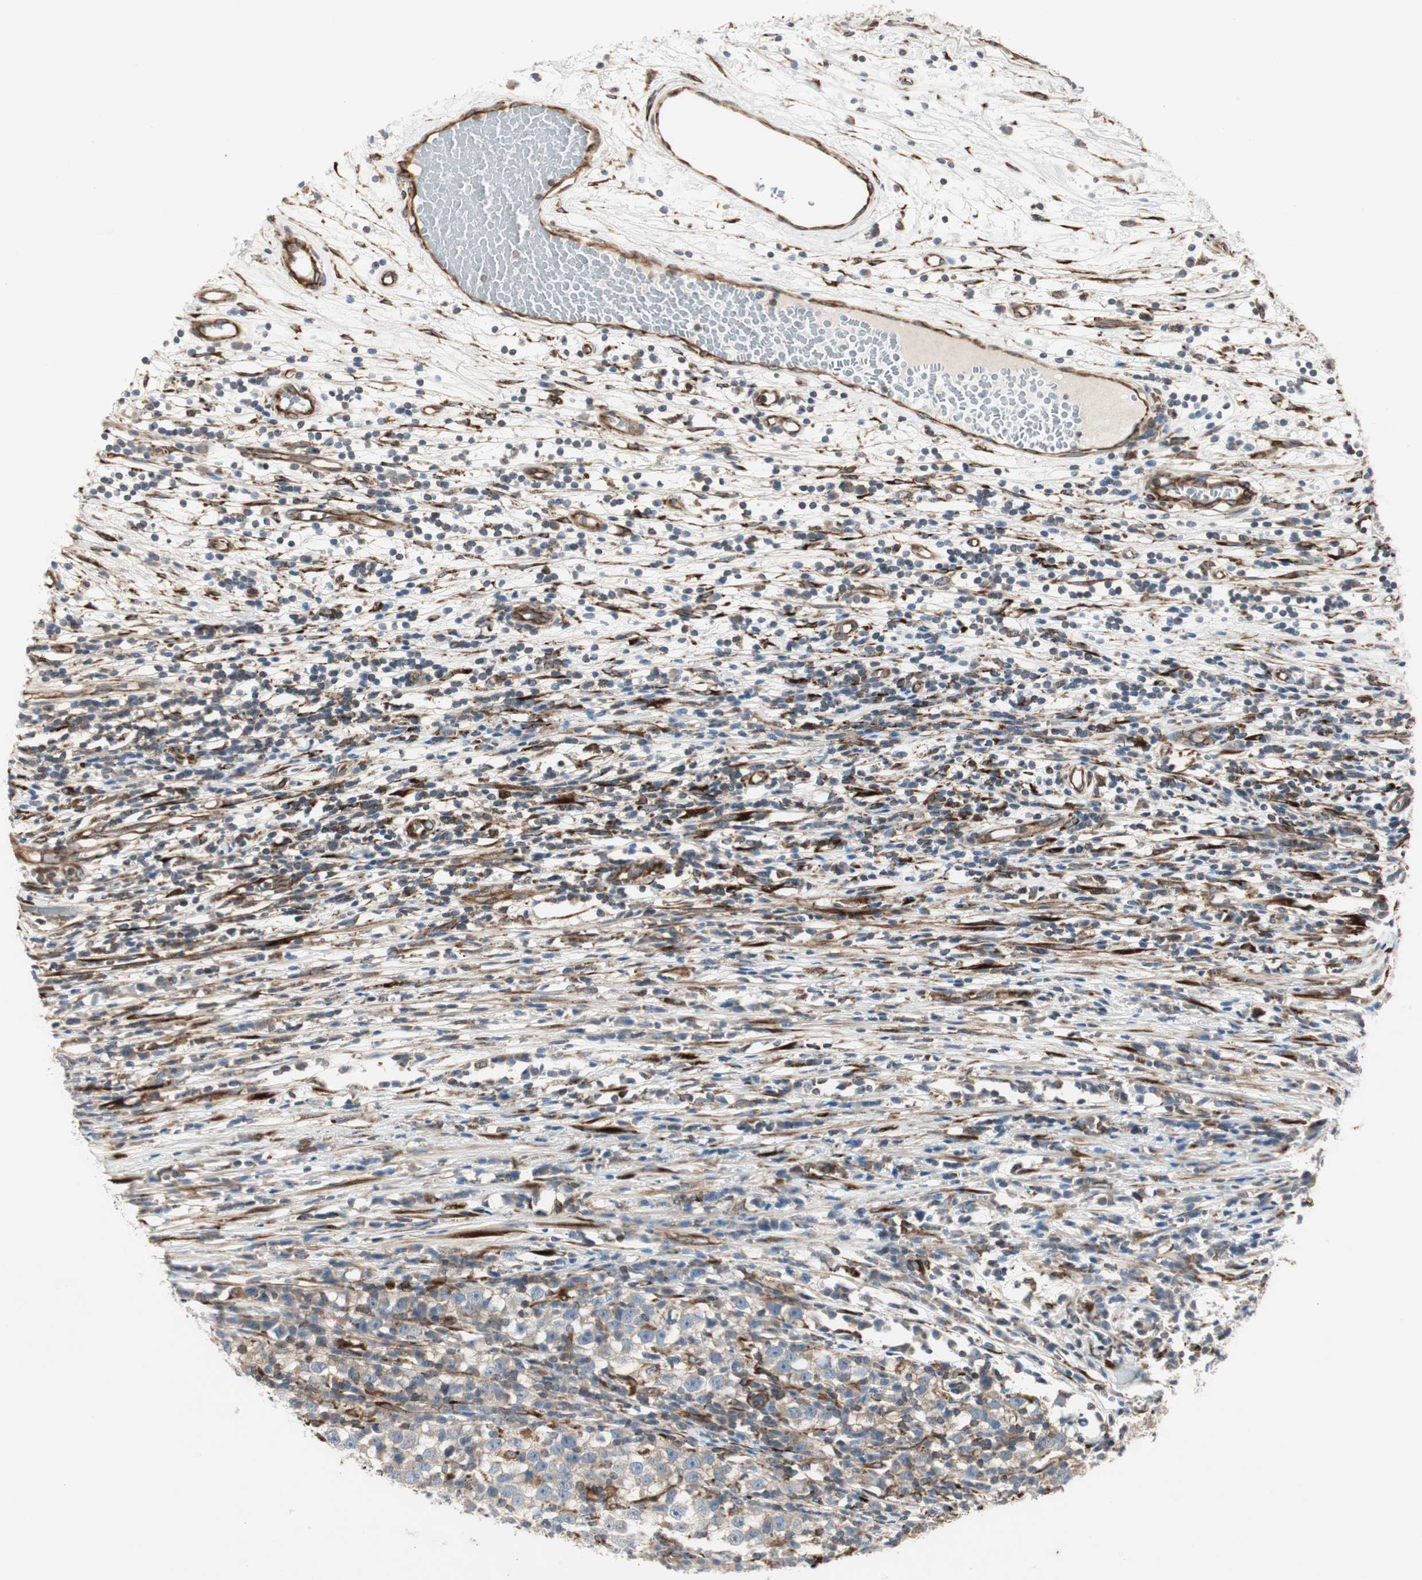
{"staining": {"intensity": "weak", "quantity": ">75%", "location": "cytoplasmic/membranous"}, "tissue": "testis cancer", "cell_type": "Tumor cells", "image_type": "cancer", "snomed": [{"axis": "morphology", "description": "Seminoma, NOS"}, {"axis": "topography", "description": "Testis"}], "caption": "This histopathology image shows testis cancer stained with immunohistochemistry to label a protein in brown. The cytoplasmic/membranous of tumor cells show weak positivity for the protein. Nuclei are counter-stained blue.", "gene": "H6PD", "patient": {"sex": "male", "age": 65}}